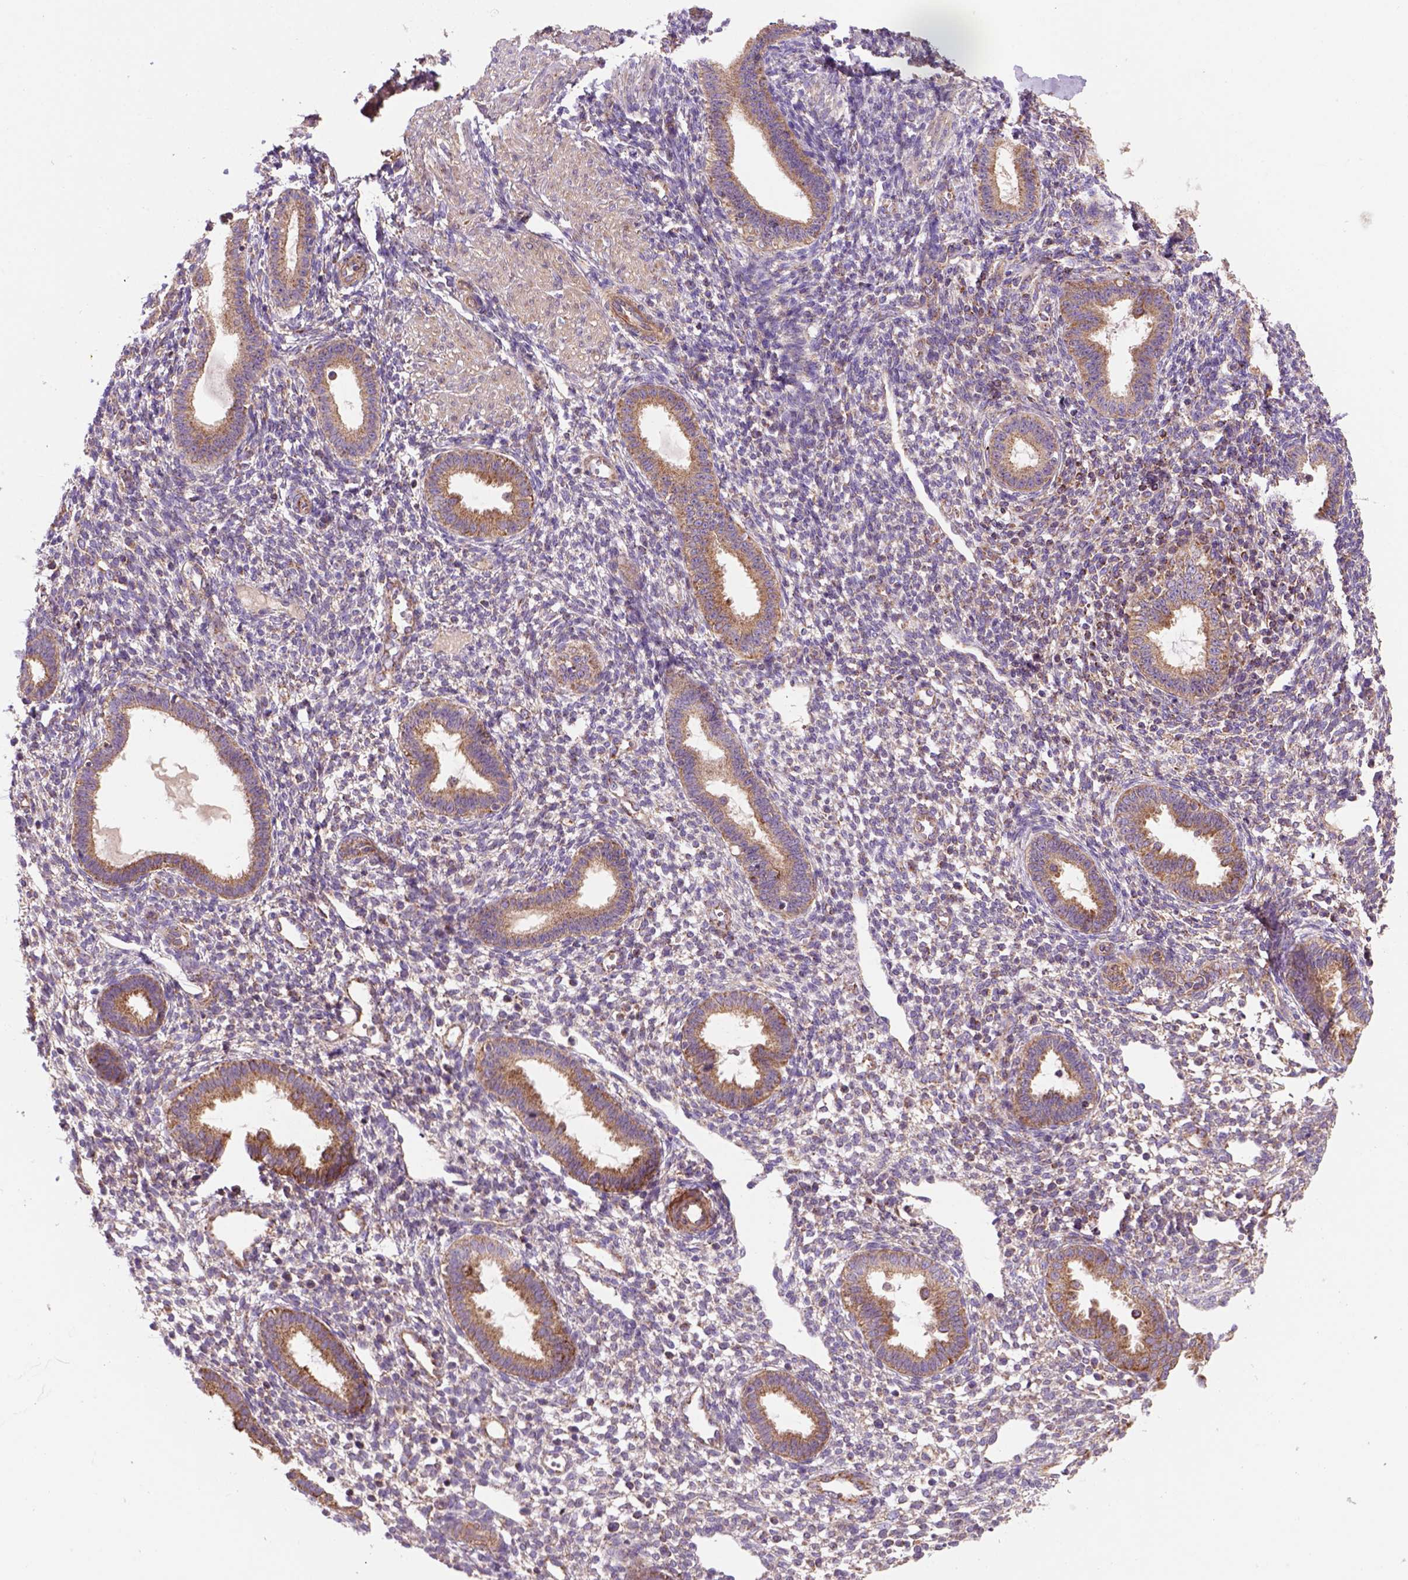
{"staining": {"intensity": "weak", "quantity": "25%-75%", "location": "cytoplasmic/membranous"}, "tissue": "endometrium", "cell_type": "Cells in endometrial stroma", "image_type": "normal", "snomed": [{"axis": "morphology", "description": "Normal tissue, NOS"}, {"axis": "topography", "description": "Endometrium"}], "caption": "Protein expression analysis of unremarkable endometrium demonstrates weak cytoplasmic/membranous staining in approximately 25%-75% of cells in endometrial stroma.", "gene": "WARS2", "patient": {"sex": "female", "age": 36}}